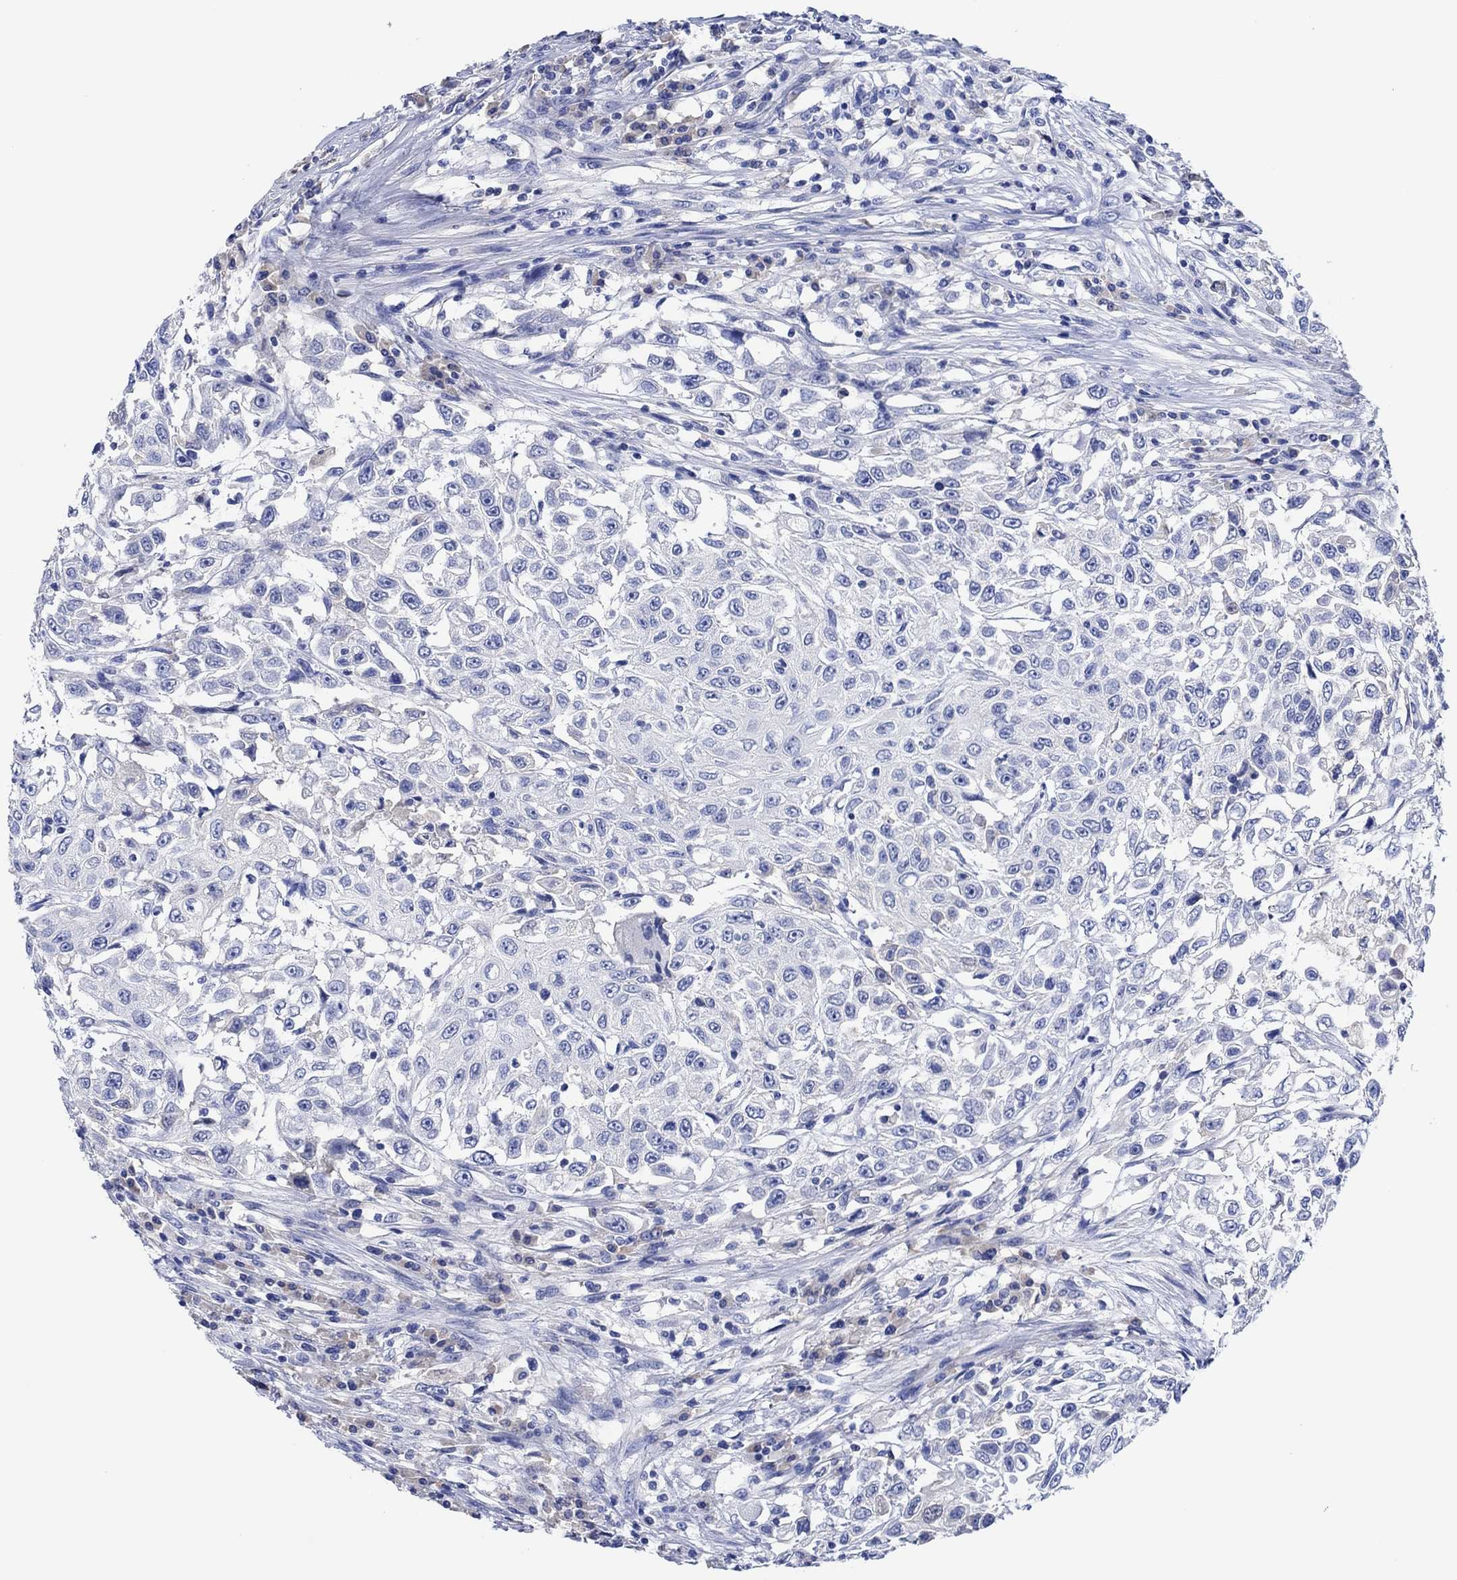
{"staining": {"intensity": "negative", "quantity": "none", "location": "none"}, "tissue": "urothelial cancer", "cell_type": "Tumor cells", "image_type": "cancer", "snomed": [{"axis": "morphology", "description": "Urothelial carcinoma, High grade"}, {"axis": "topography", "description": "Urinary bladder"}], "caption": "Tumor cells show no significant protein expression in urothelial cancer.", "gene": "CPNE6", "patient": {"sex": "female", "age": 56}}